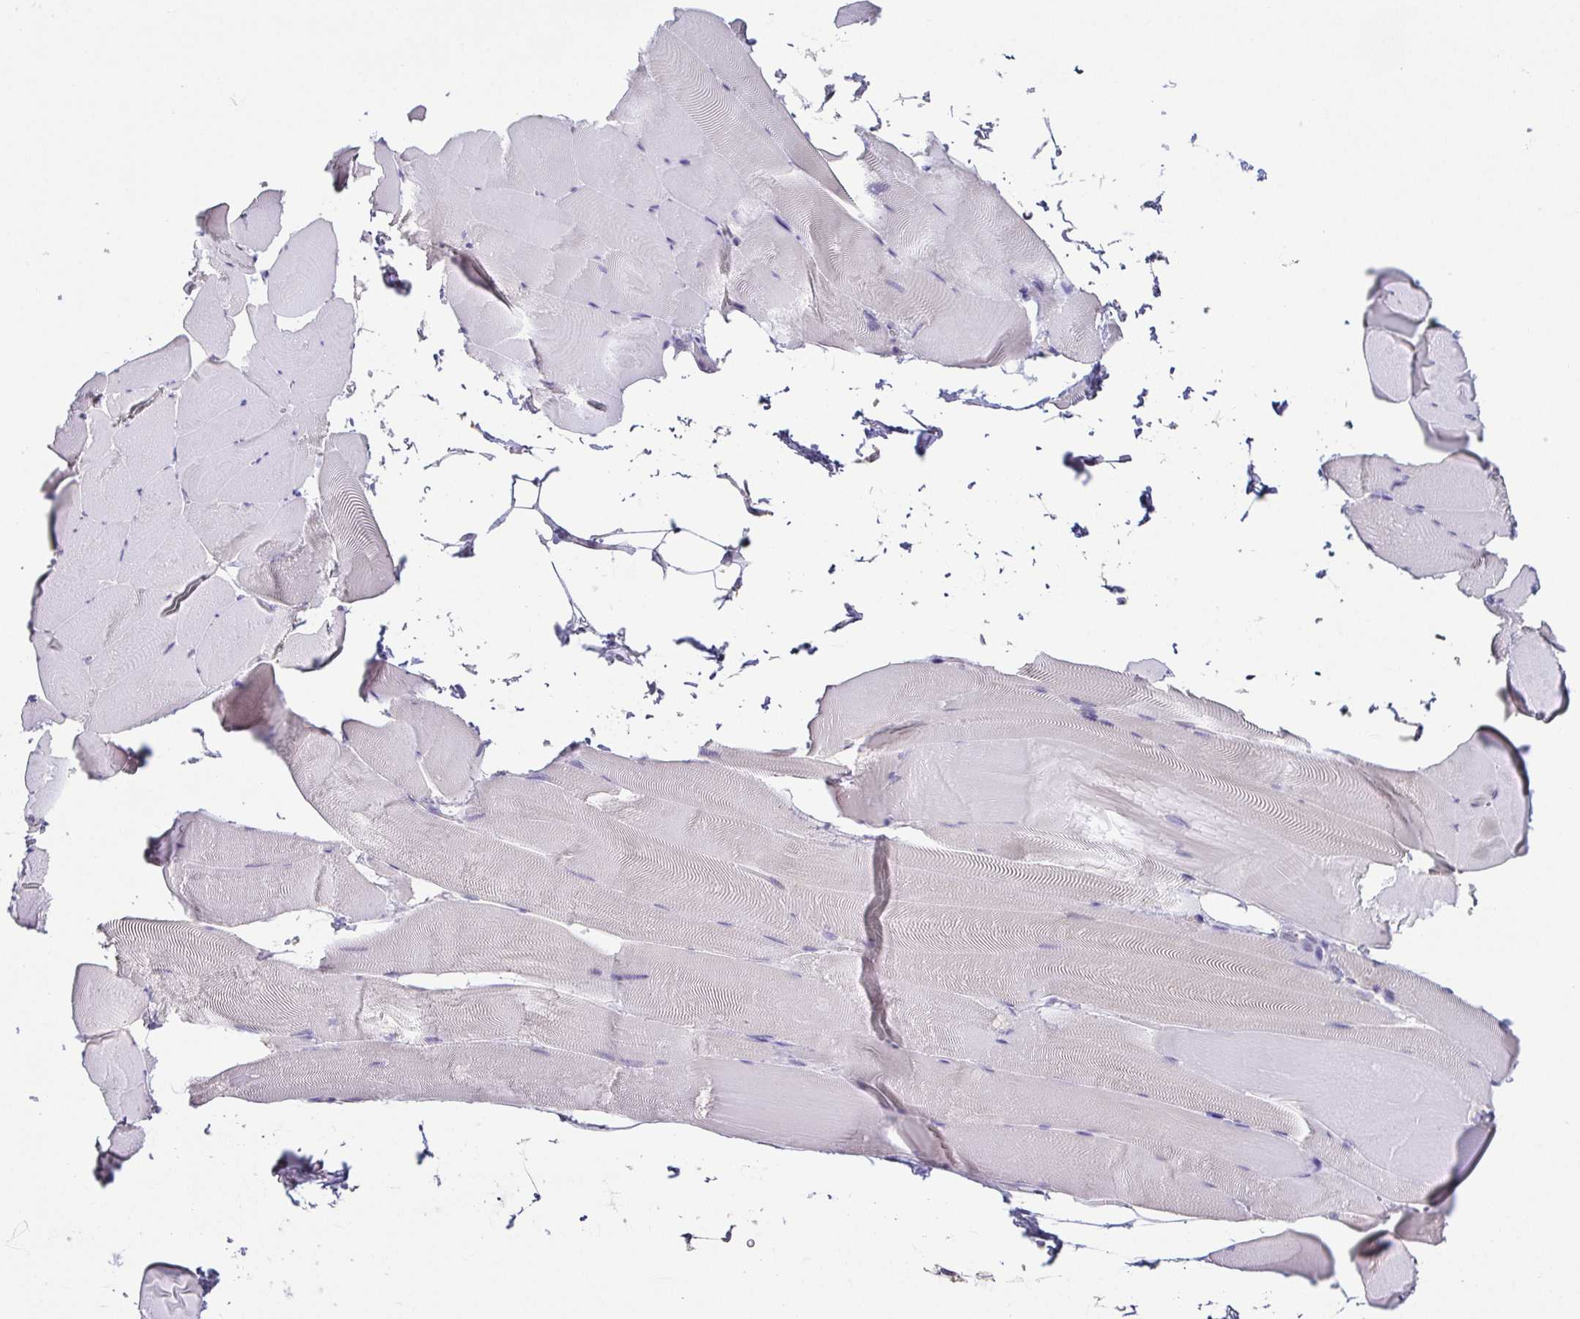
{"staining": {"intensity": "negative", "quantity": "none", "location": "none"}, "tissue": "skeletal muscle", "cell_type": "Myocytes", "image_type": "normal", "snomed": [{"axis": "morphology", "description": "Normal tissue, NOS"}, {"axis": "topography", "description": "Skeletal muscle"}], "caption": "Immunohistochemistry (IHC) of benign skeletal muscle reveals no expression in myocytes.", "gene": "NEFH", "patient": {"sex": "female", "age": 64}}